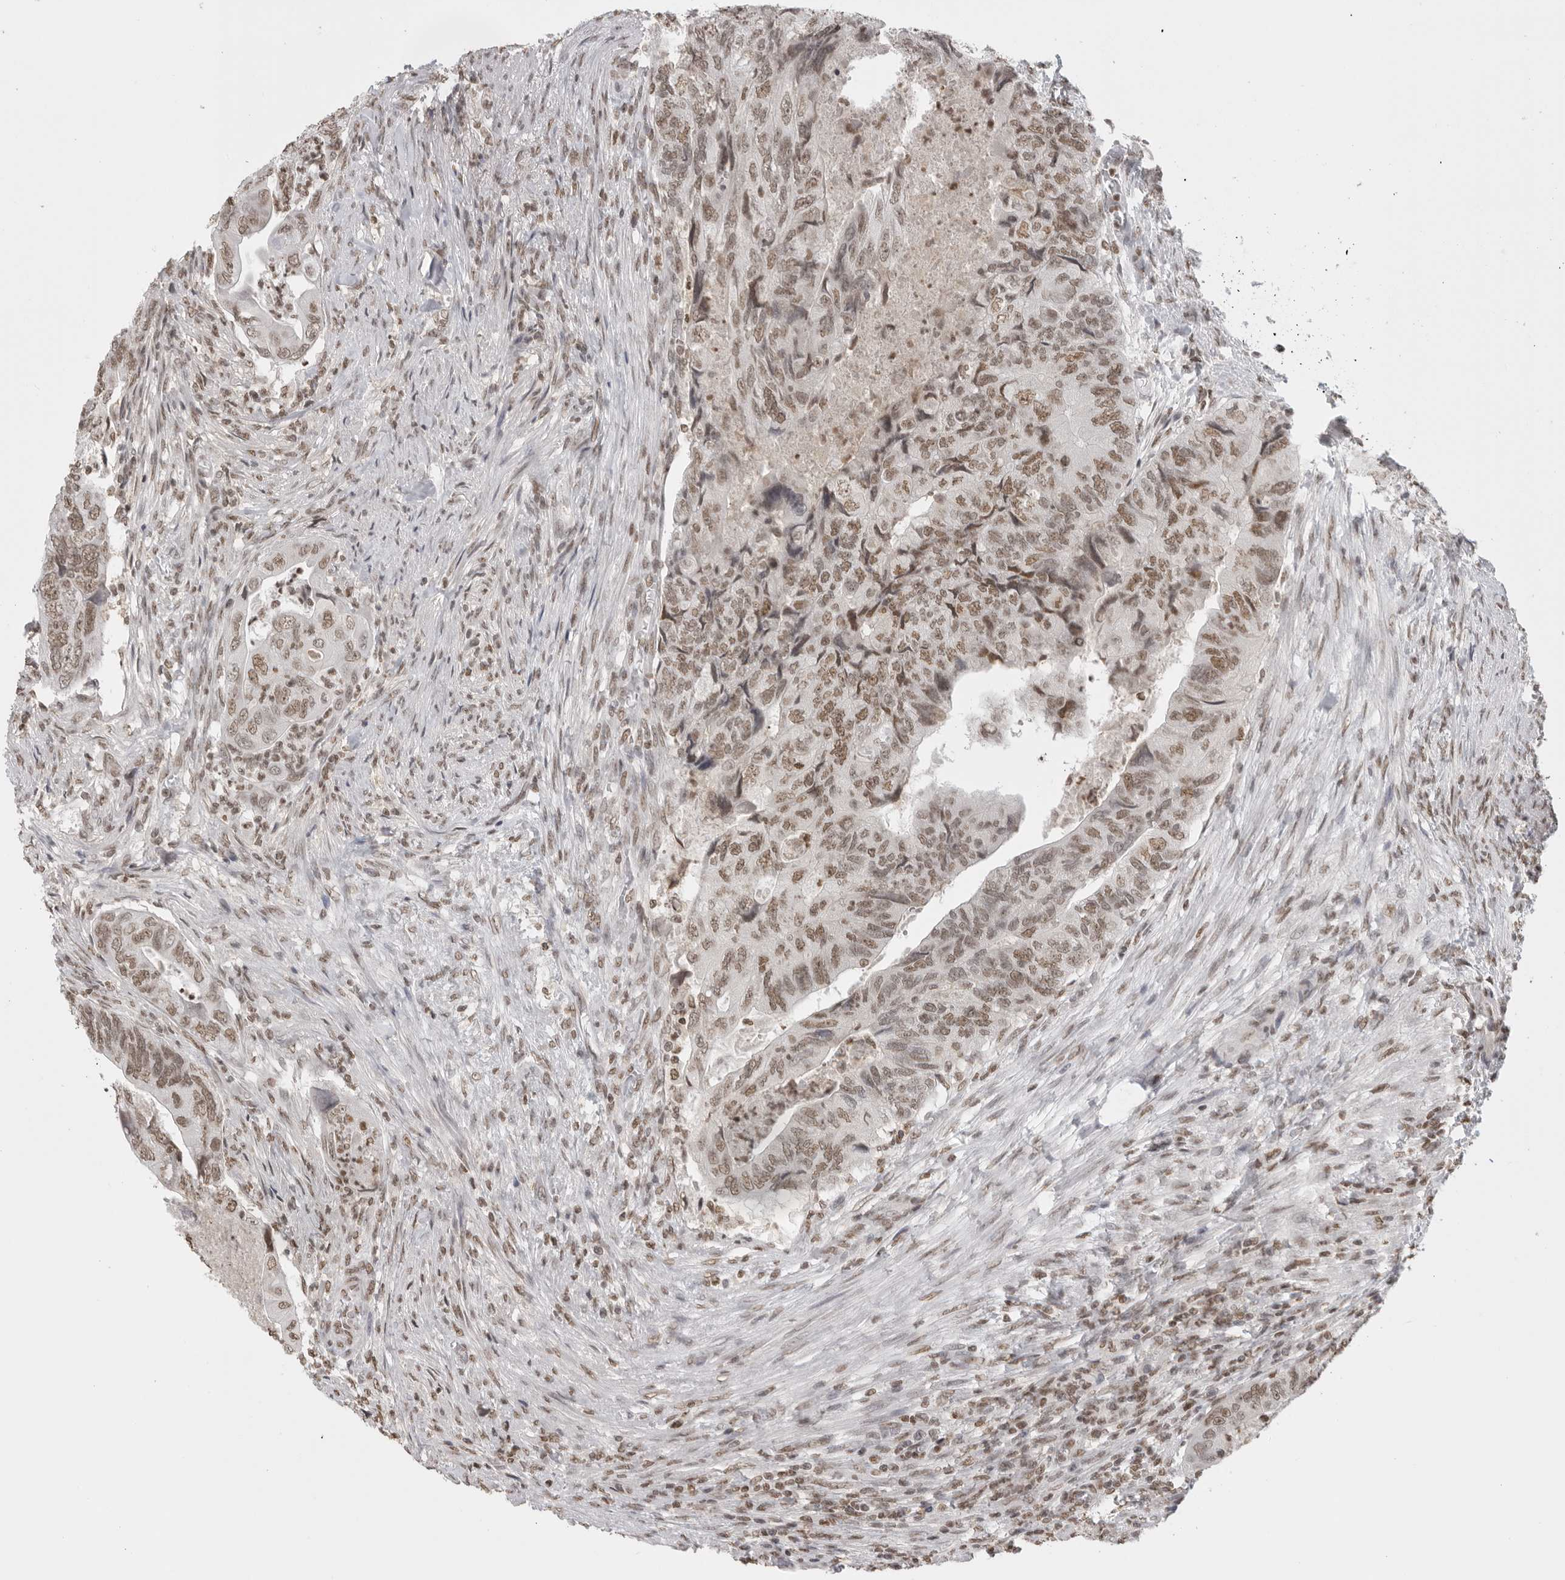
{"staining": {"intensity": "moderate", "quantity": ">75%", "location": "nuclear"}, "tissue": "colorectal cancer", "cell_type": "Tumor cells", "image_type": "cancer", "snomed": [{"axis": "morphology", "description": "Adenocarcinoma, NOS"}, {"axis": "topography", "description": "Rectum"}], "caption": "Human adenocarcinoma (colorectal) stained for a protein (brown) reveals moderate nuclear positive positivity in about >75% of tumor cells.", "gene": "RPA2", "patient": {"sex": "male", "age": 63}}